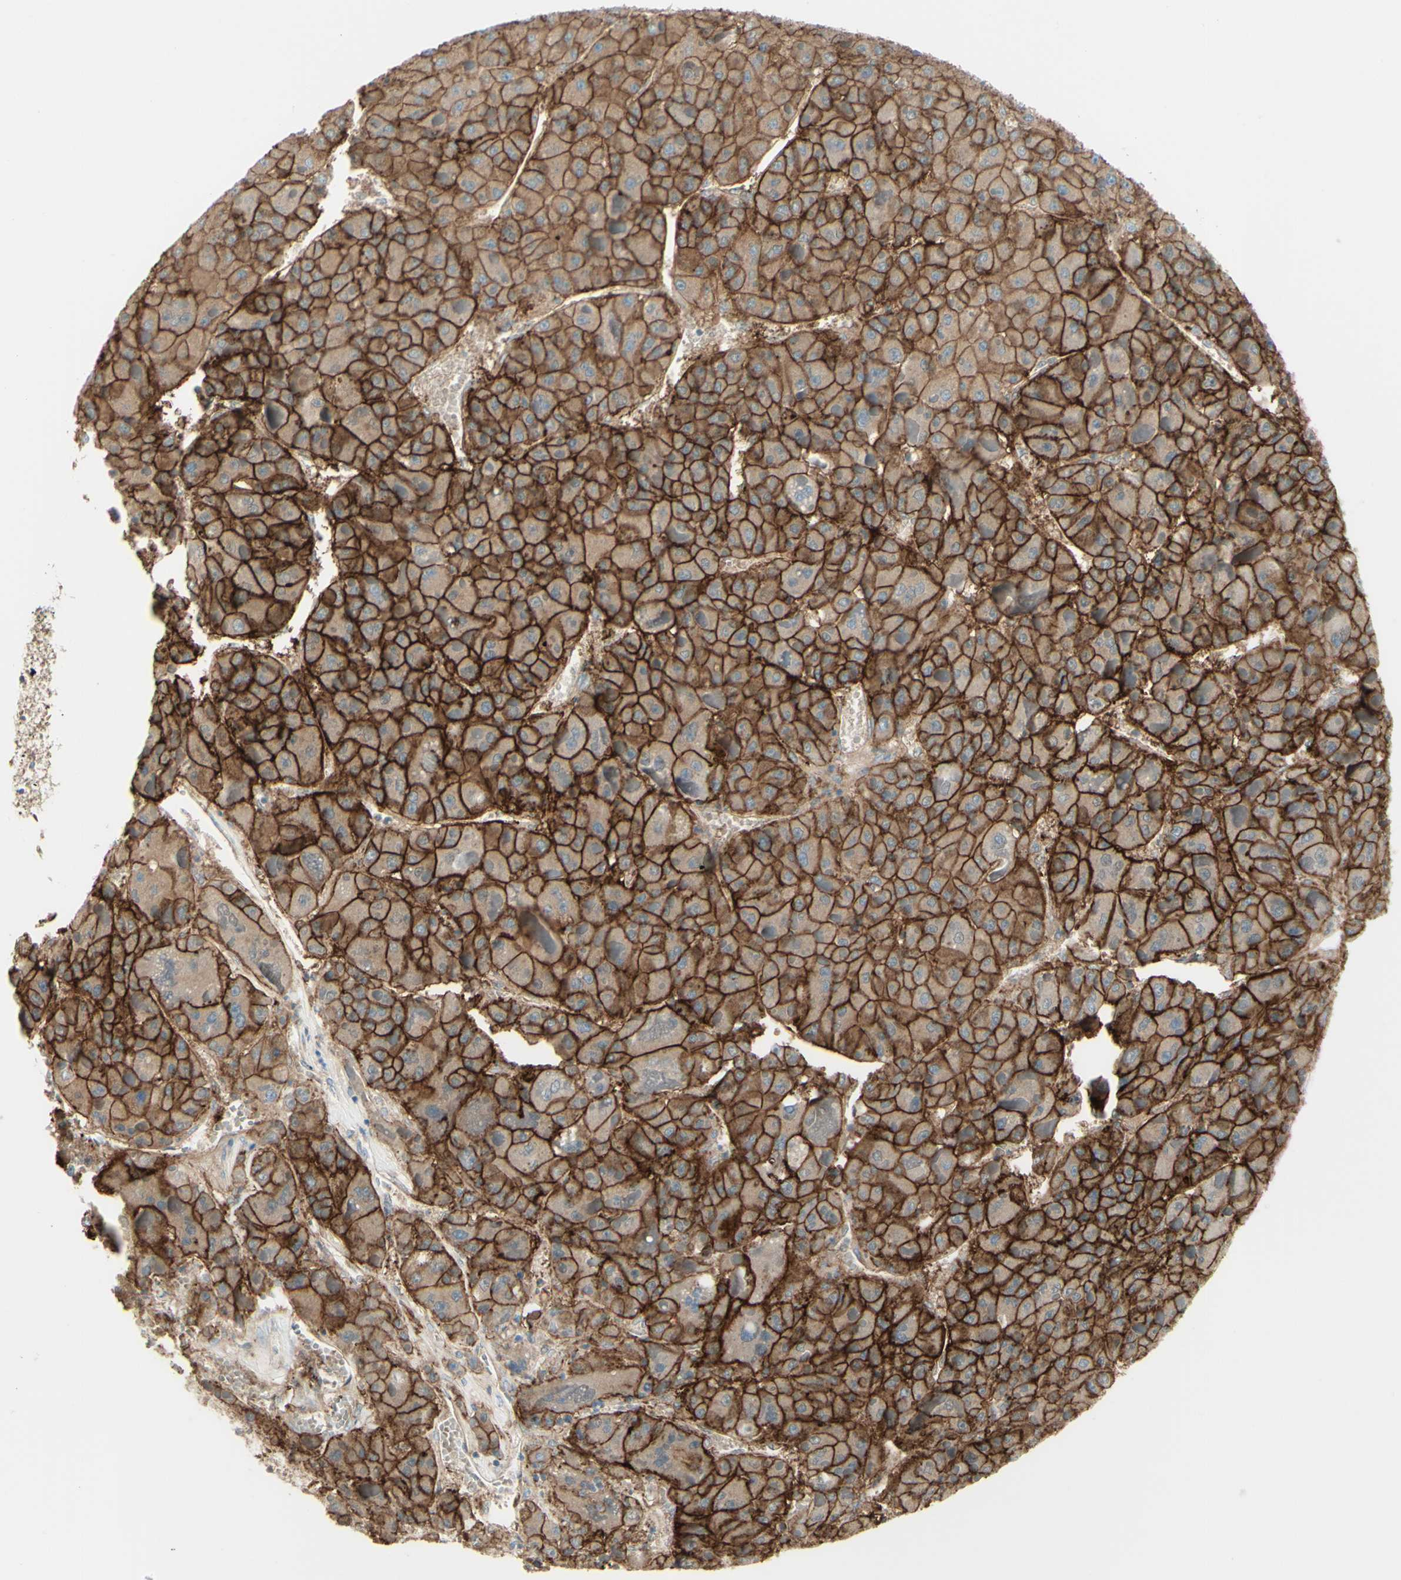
{"staining": {"intensity": "strong", "quantity": ">75%", "location": "cytoplasmic/membranous"}, "tissue": "liver cancer", "cell_type": "Tumor cells", "image_type": "cancer", "snomed": [{"axis": "morphology", "description": "Carcinoma, Hepatocellular, NOS"}, {"axis": "topography", "description": "Liver"}], "caption": "Strong cytoplasmic/membranous protein staining is present in about >75% of tumor cells in liver cancer (hepatocellular carcinoma).", "gene": "ALCAM", "patient": {"sex": "female", "age": 73}}